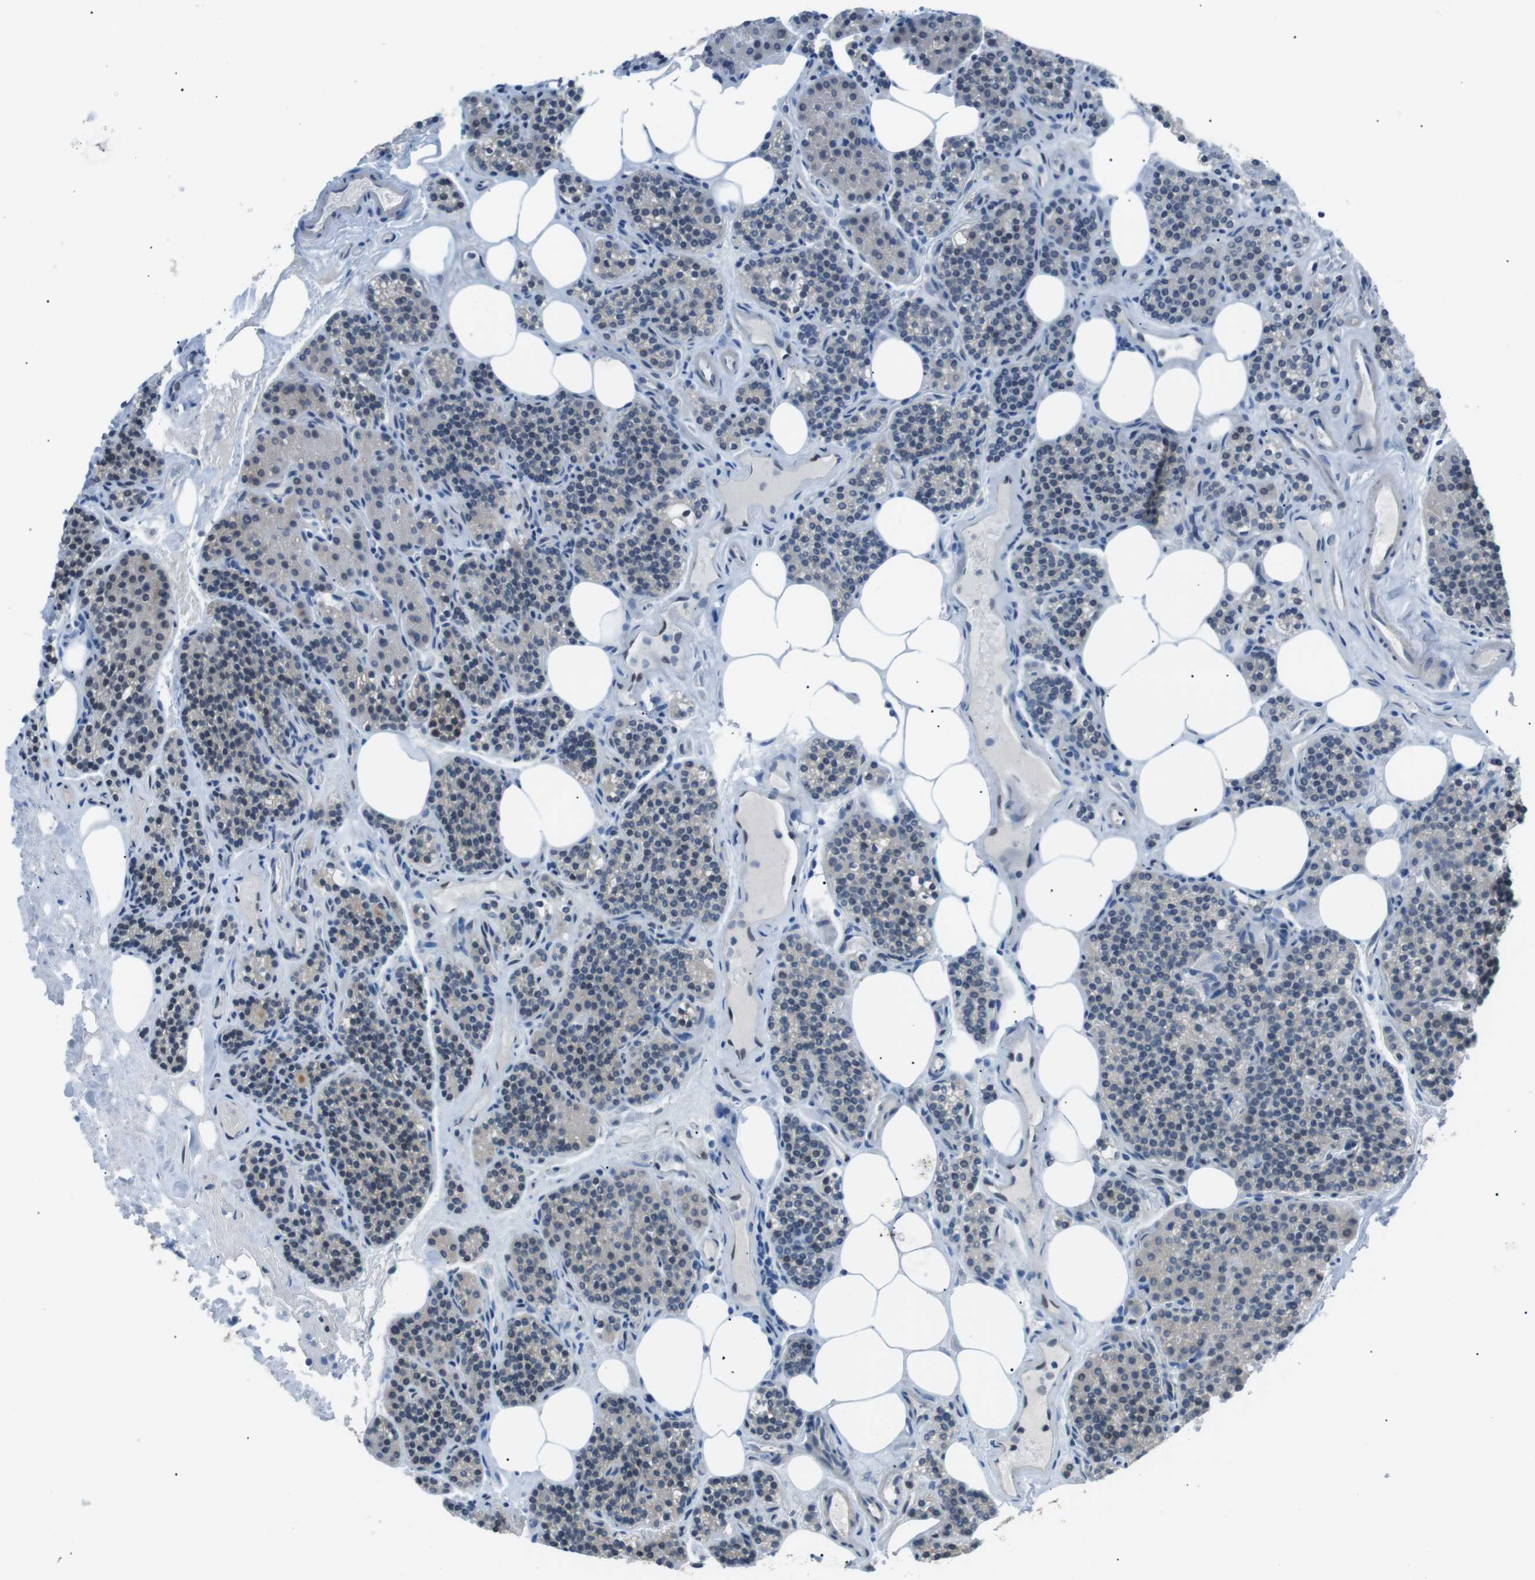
{"staining": {"intensity": "moderate", "quantity": "25%-75%", "location": "nuclear"}, "tissue": "parathyroid gland", "cell_type": "Glandular cells", "image_type": "normal", "snomed": [{"axis": "morphology", "description": "Normal tissue, NOS"}, {"axis": "morphology", "description": "Adenoma, NOS"}, {"axis": "topography", "description": "Parathyroid gland"}], "caption": "Benign parathyroid gland demonstrates moderate nuclear expression in approximately 25%-75% of glandular cells.", "gene": "SRPK2", "patient": {"sex": "female", "age": 74}}